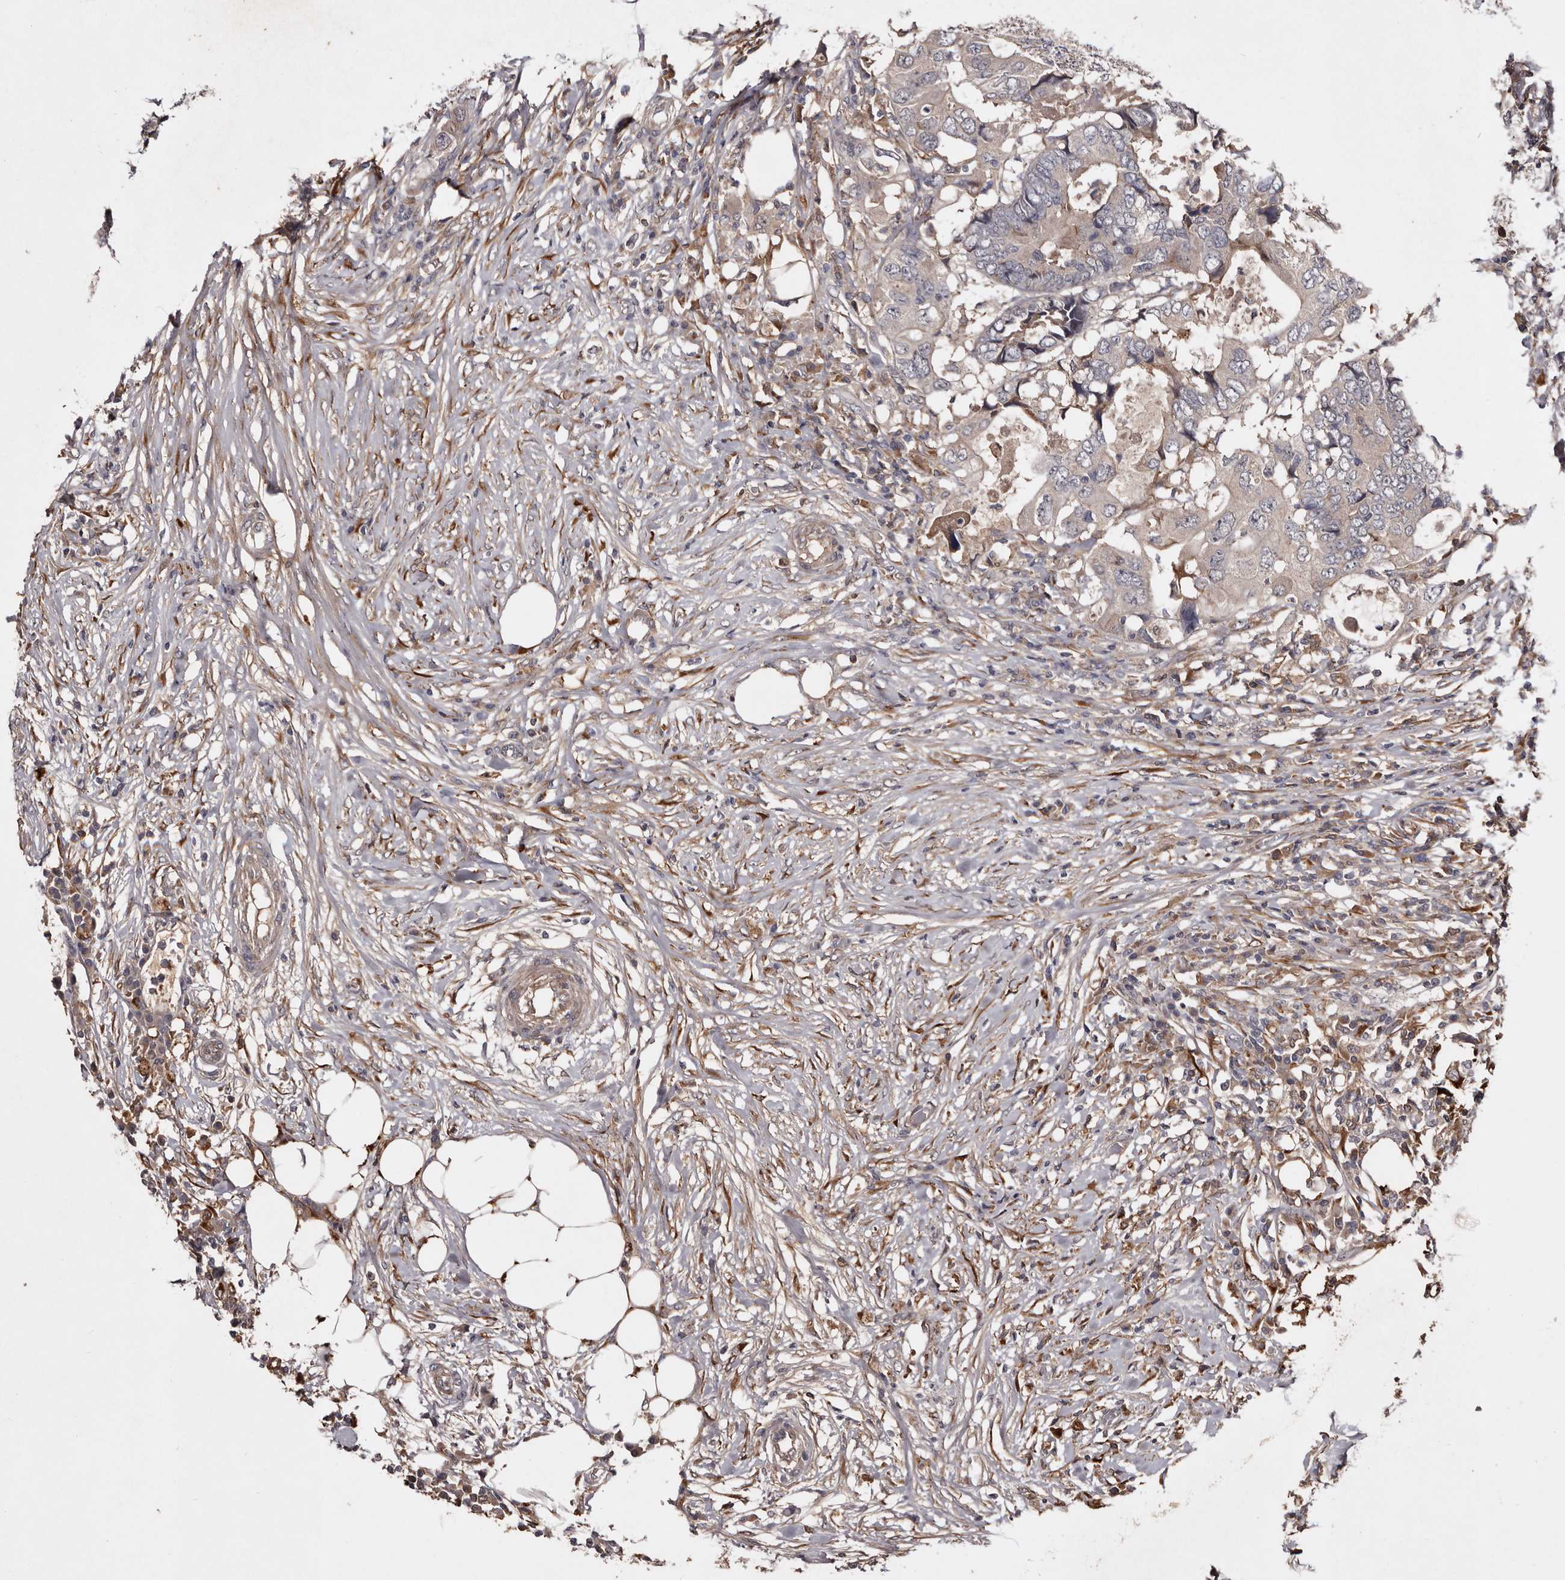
{"staining": {"intensity": "negative", "quantity": "none", "location": "none"}, "tissue": "colorectal cancer", "cell_type": "Tumor cells", "image_type": "cancer", "snomed": [{"axis": "morphology", "description": "Adenocarcinoma, NOS"}, {"axis": "topography", "description": "Colon"}], "caption": "DAB immunohistochemical staining of colorectal cancer (adenocarcinoma) exhibits no significant positivity in tumor cells.", "gene": "CYP1B1", "patient": {"sex": "male", "age": 71}}